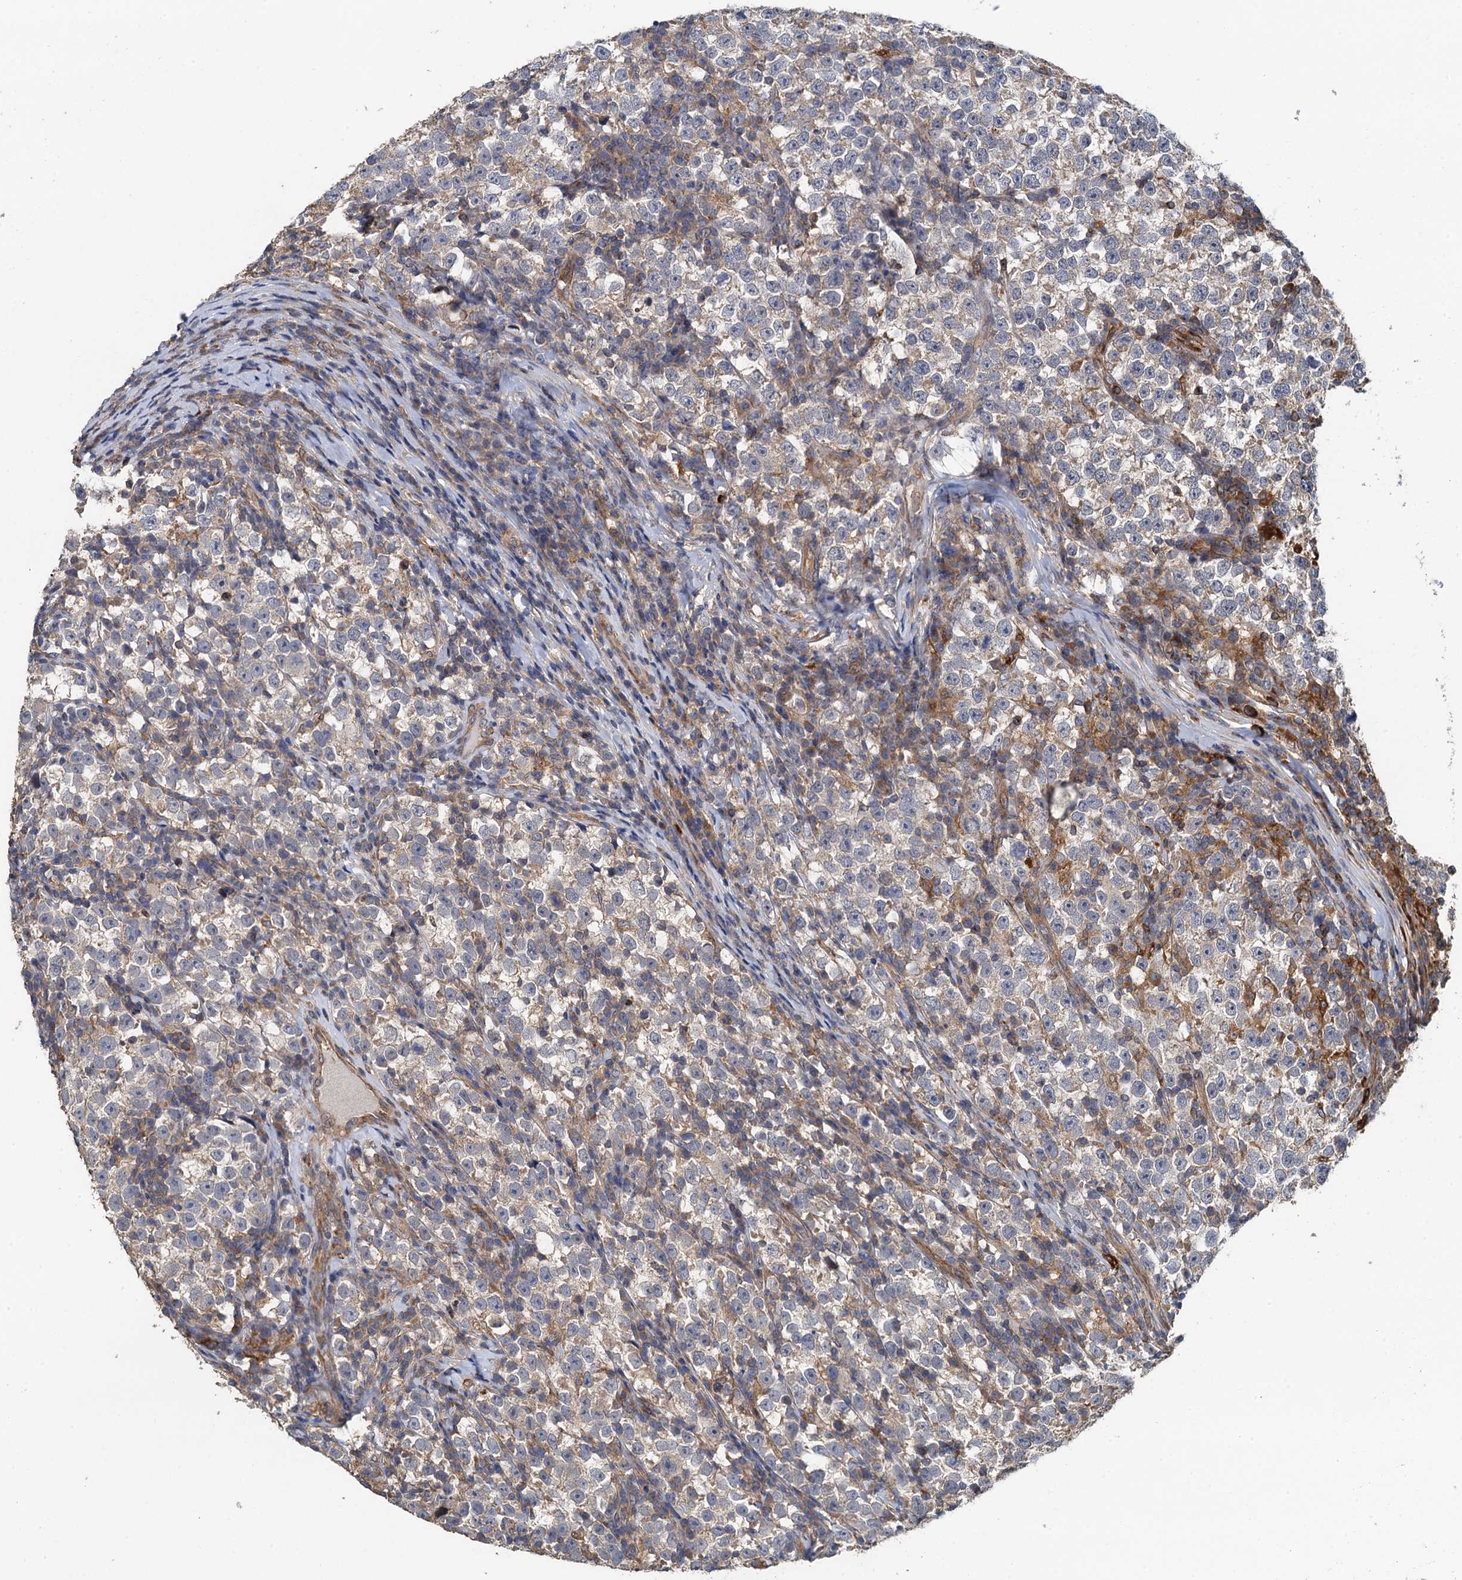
{"staining": {"intensity": "negative", "quantity": "none", "location": "none"}, "tissue": "testis cancer", "cell_type": "Tumor cells", "image_type": "cancer", "snomed": [{"axis": "morphology", "description": "Normal tissue, NOS"}, {"axis": "morphology", "description": "Seminoma, NOS"}, {"axis": "topography", "description": "Testis"}], "caption": "The IHC image has no significant staining in tumor cells of testis cancer (seminoma) tissue.", "gene": "RSAD2", "patient": {"sex": "male", "age": 43}}